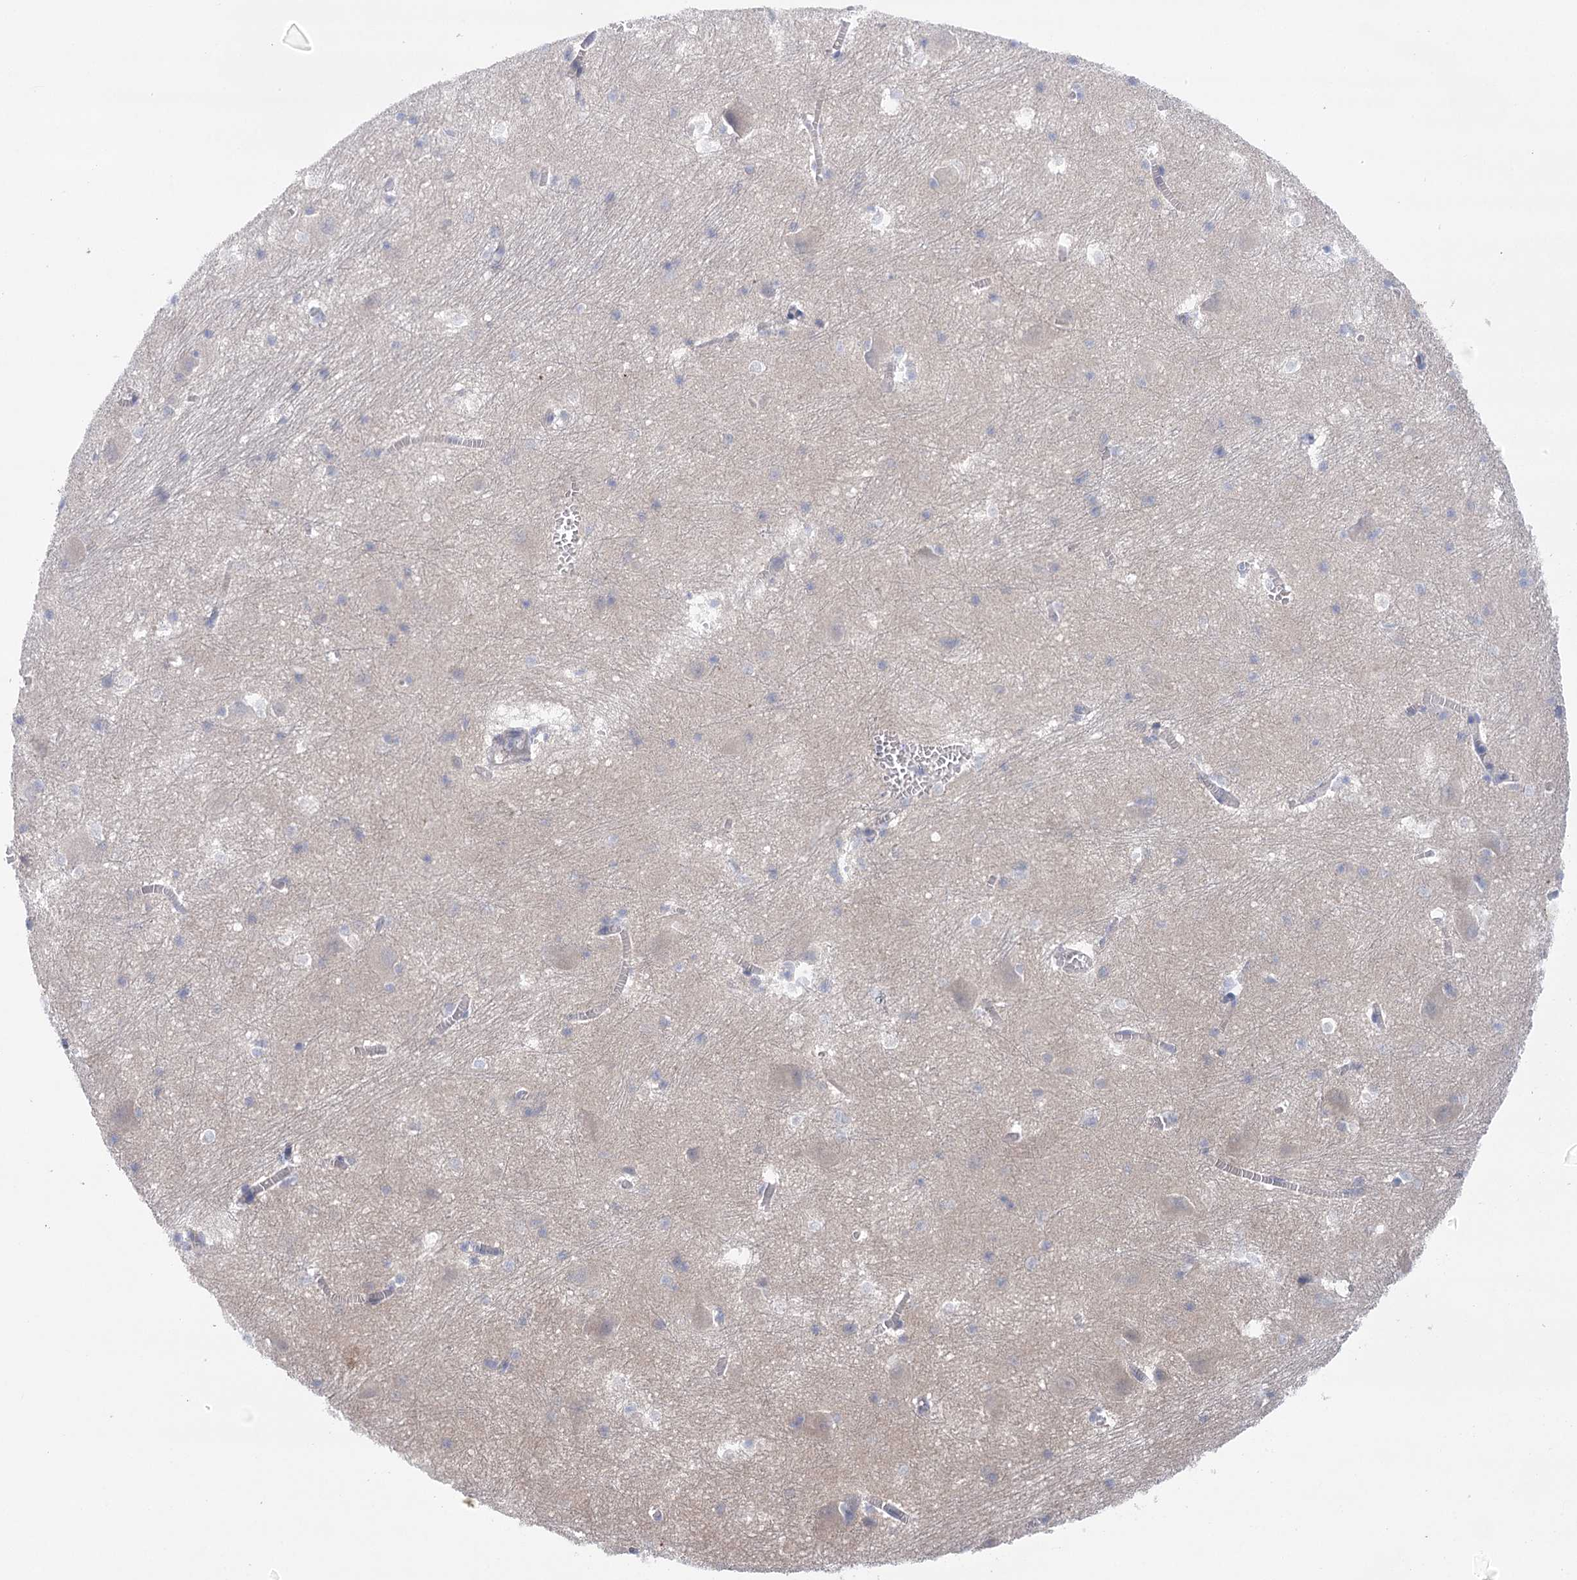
{"staining": {"intensity": "negative", "quantity": "none", "location": "none"}, "tissue": "caudate", "cell_type": "Glial cells", "image_type": "normal", "snomed": [{"axis": "morphology", "description": "Normal tissue, NOS"}, {"axis": "topography", "description": "Lateral ventricle wall"}], "caption": "Protein analysis of normal caudate exhibits no significant positivity in glial cells. Brightfield microscopy of immunohistochemistry stained with DAB (3,3'-diaminobenzidine) (brown) and hematoxylin (blue), captured at high magnification.", "gene": "LALBA", "patient": {"sex": "male", "age": 37}}